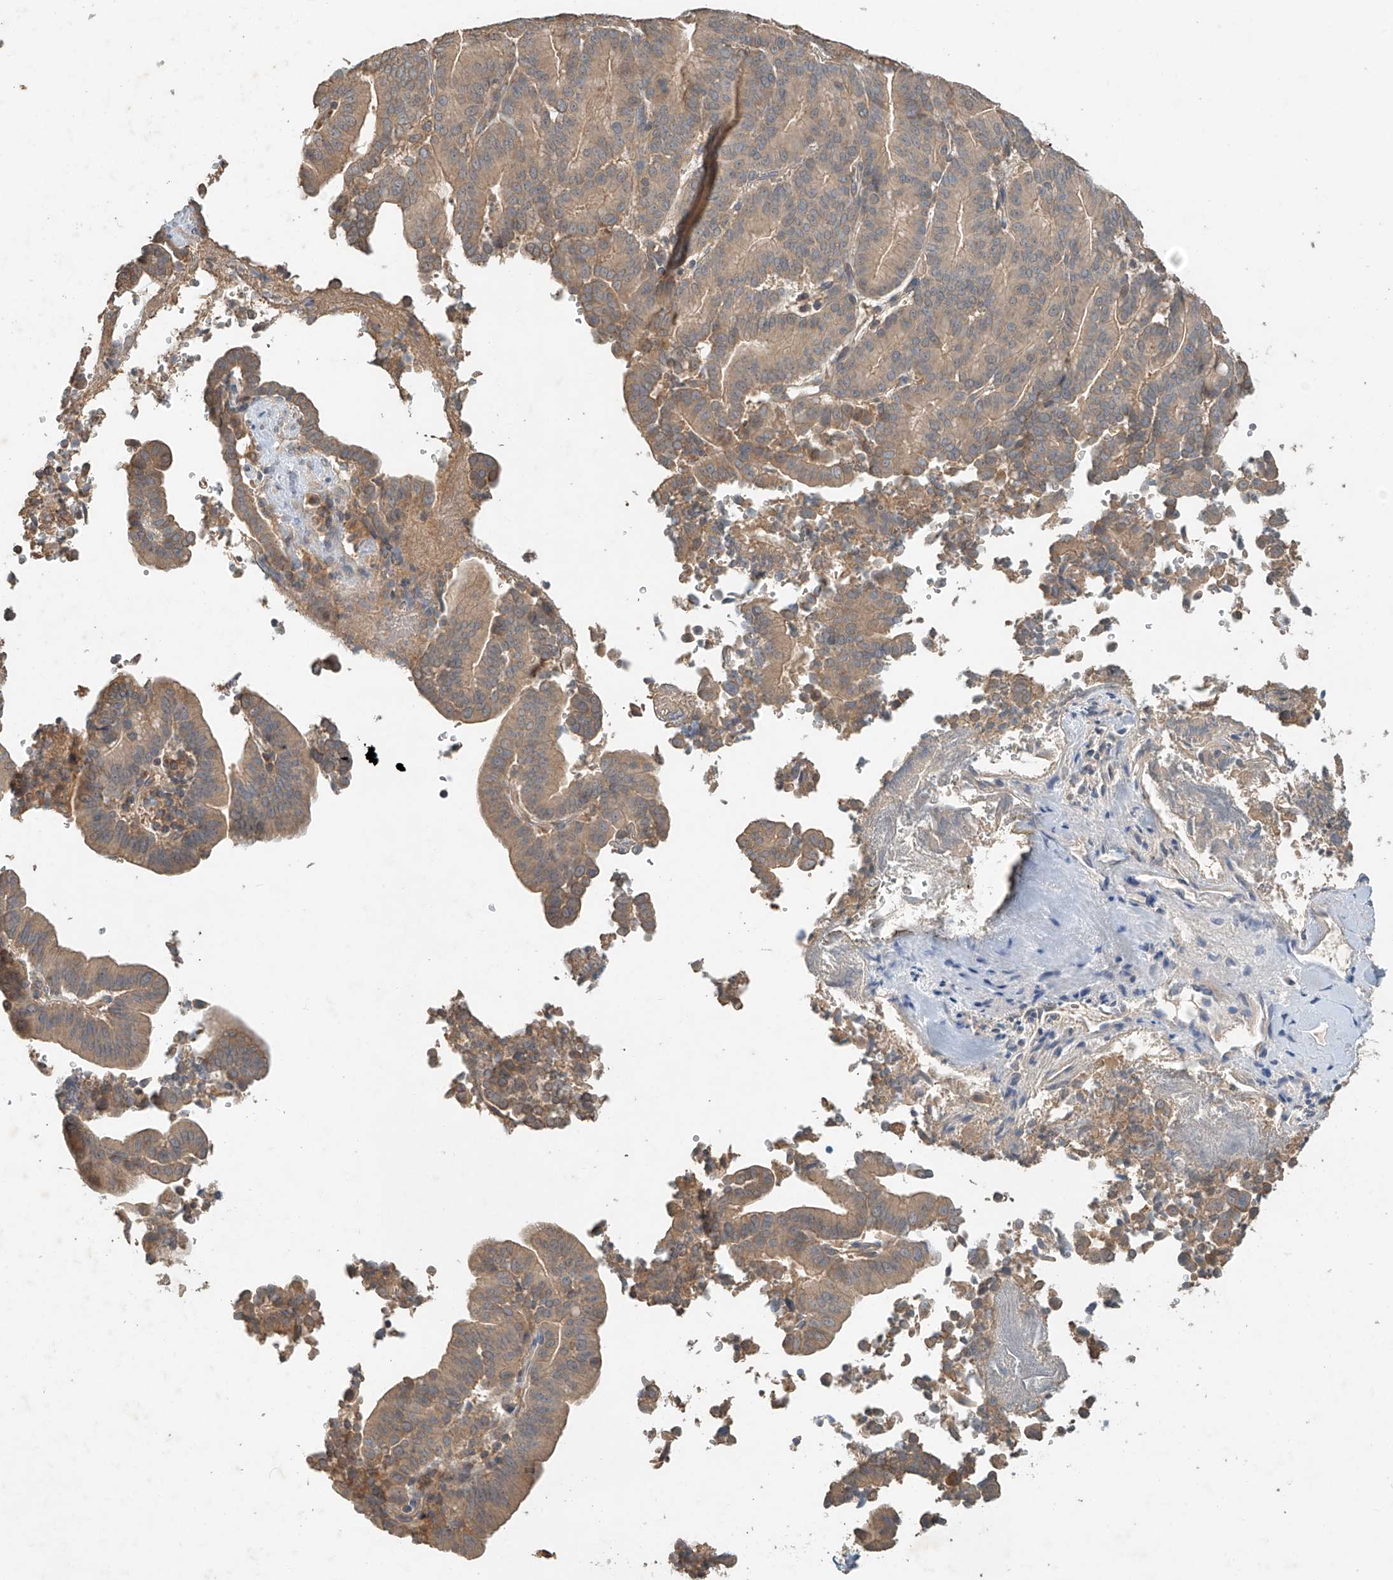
{"staining": {"intensity": "weak", "quantity": ">75%", "location": "cytoplasmic/membranous"}, "tissue": "liver cancer", "cell_type": "Tumor cells", "image_type": "cancer", "snomed": [{"axis": "morphology", "description": "Cholangiocarcinoma"}, {"axis": "topography", "description": "Liver"}], "caption": "Immunohistochemical staining of human liver cancer (cholangiocarcinoma) displays low levels of weak cytoplasmic/membranous protein positivity in about >75% of tumor cells.", "gene": "GNB1L", "patient": {"sex": "female", "age": 75}}